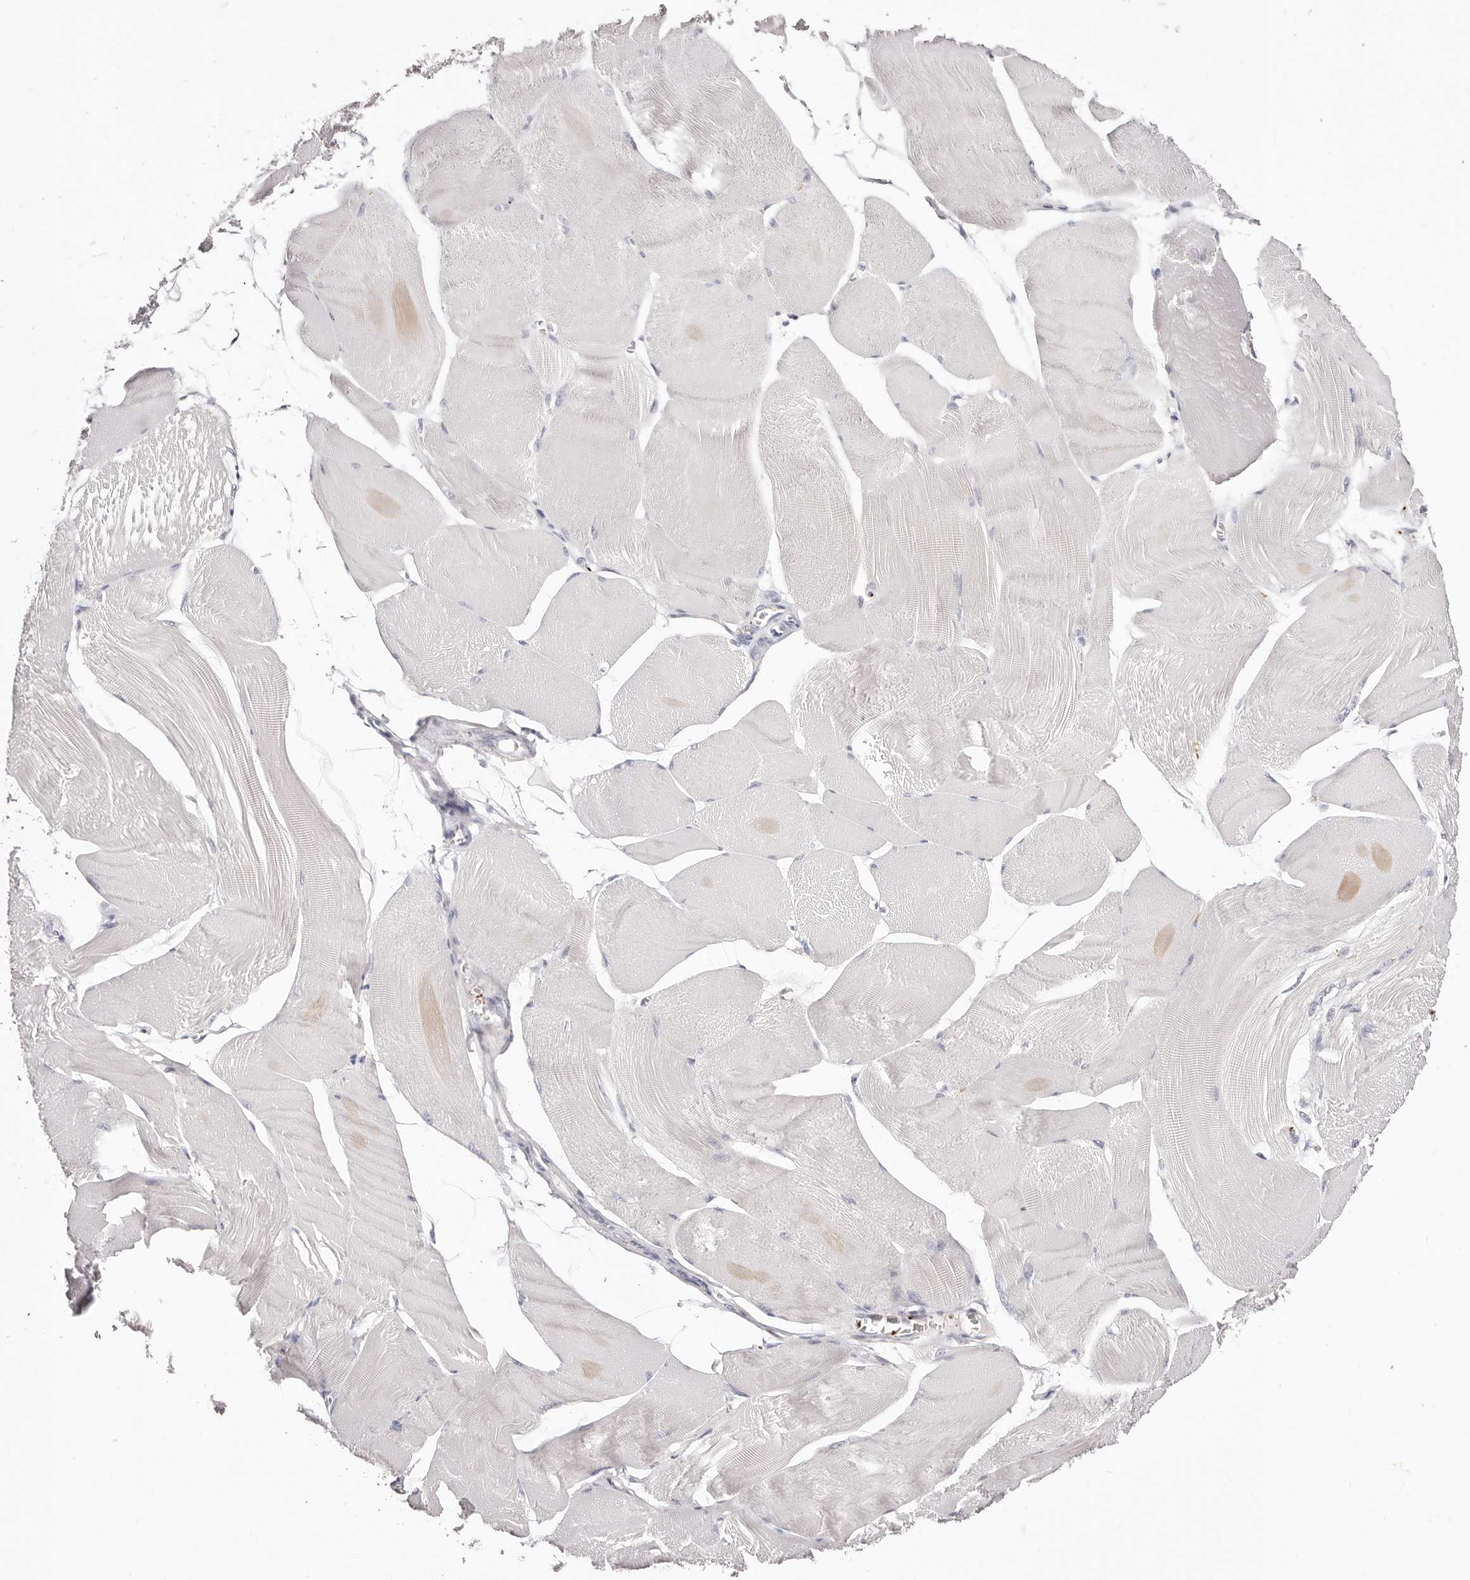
{"staining": {"intensity": "negative", "quantity": "none", "location": "none"}, "tissue": "skeletal muscle", "cell_type": "Myocytes", "image_type": "normal", "snomed": [{"axis": "morphology", "description": "Normal tissue, NOS"}, {"axis": "morphology", "description": "Basal cell carcinoma"}, {"axis": "topography", "description": "Skeletal muscle"}], "caption": "The histopathology image displays no significant positivity in myocytes of skeletal muscle.", "gene": "PF4", "patient": {"sex": "female", "age": 64}}